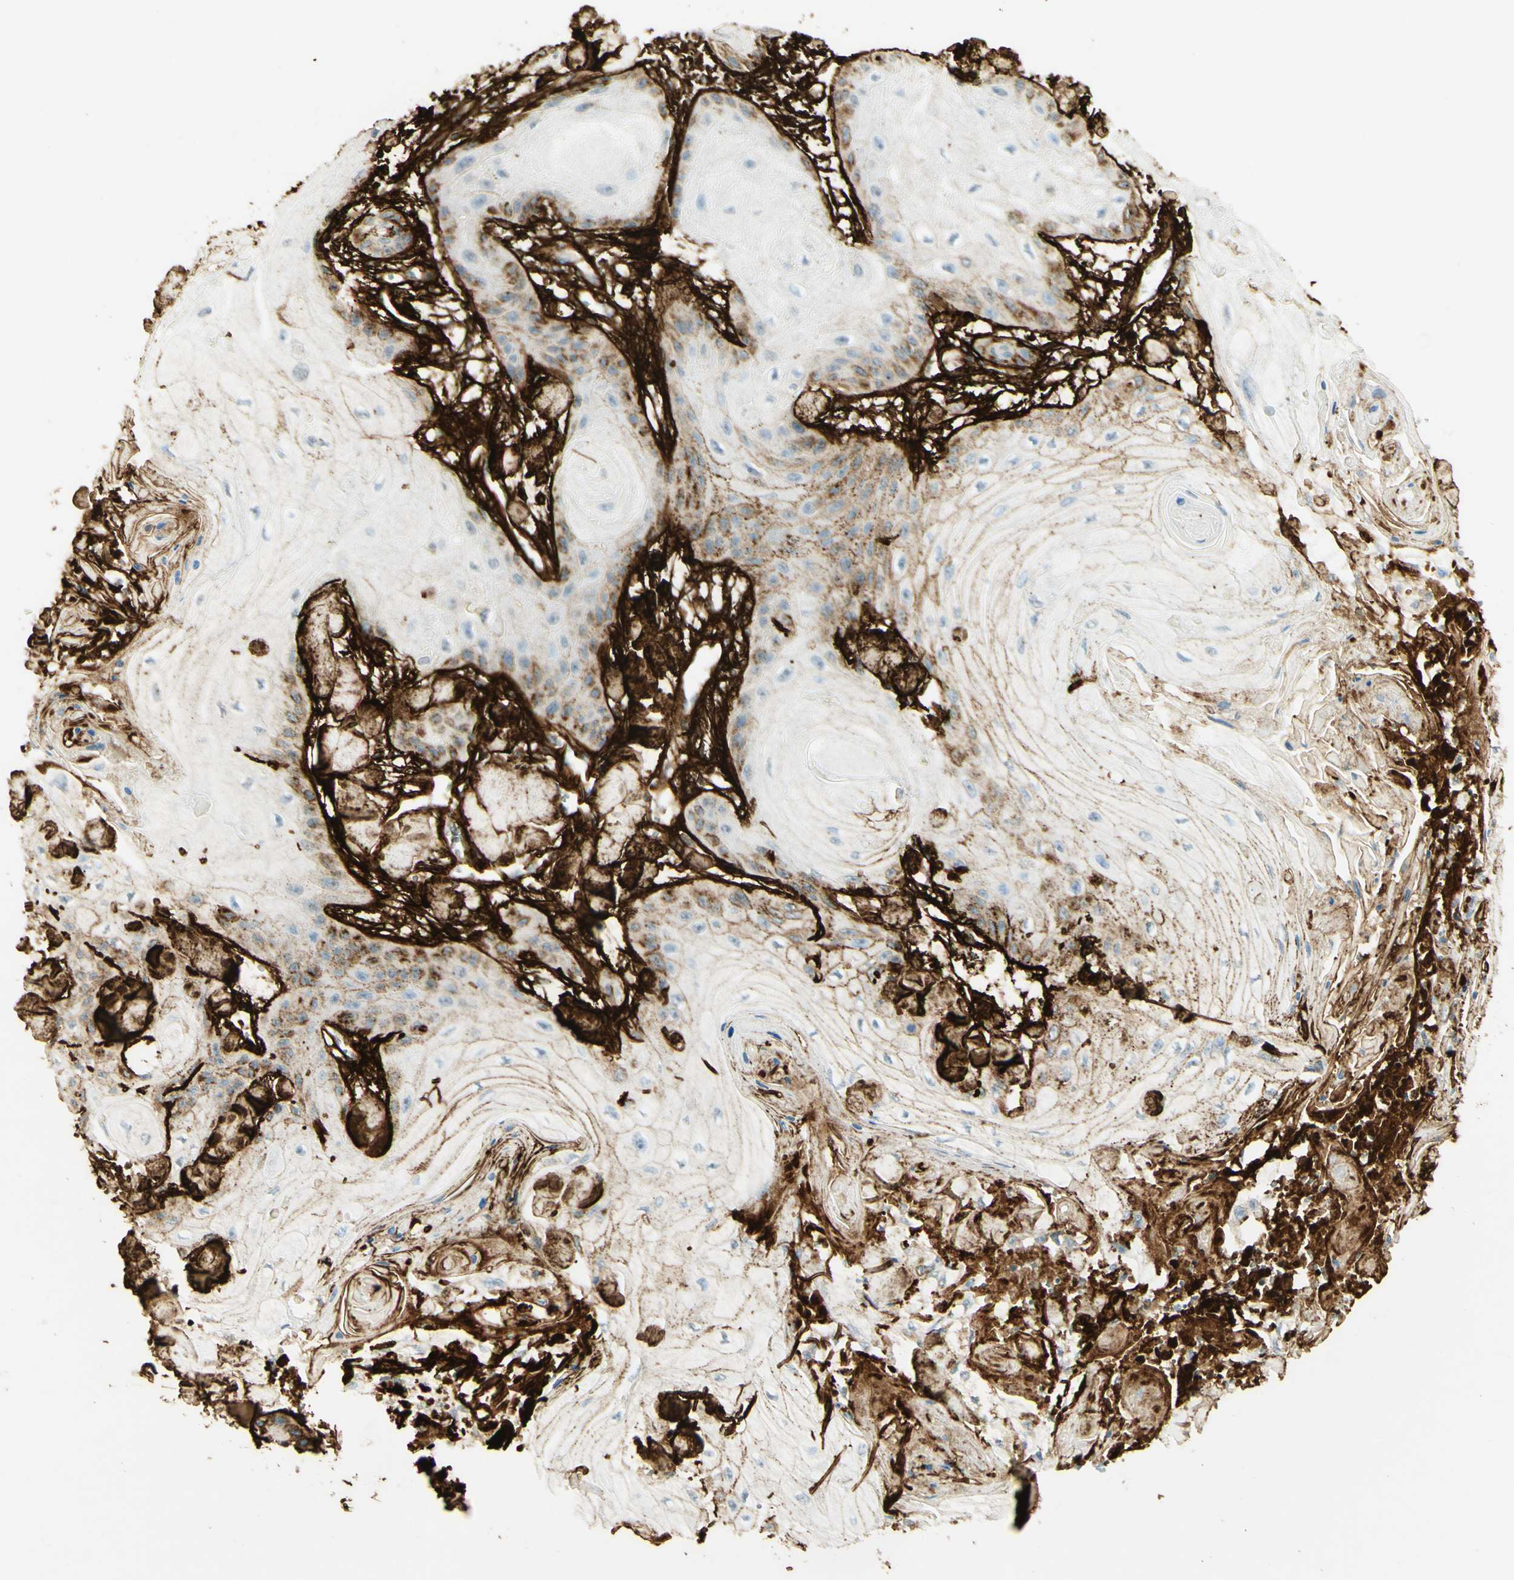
{"staining": {"intensity": "negative", "quantity": "none", "location": "none"}, "tissue": "skin cancer", "cell_type": "Tumor cells", "image_type": "cancer", "snomed": [{"axis": "morphology", "description": "Squamous cell carcinoma, NOS"}, {"axis": "topography", "description": "Skin"}], "caption": "Immunohistochemical staining of skin cancer shows no significant expression in tumor cells.", "gene": "TNN", "patient": {"sex": "male", "age": 74}}